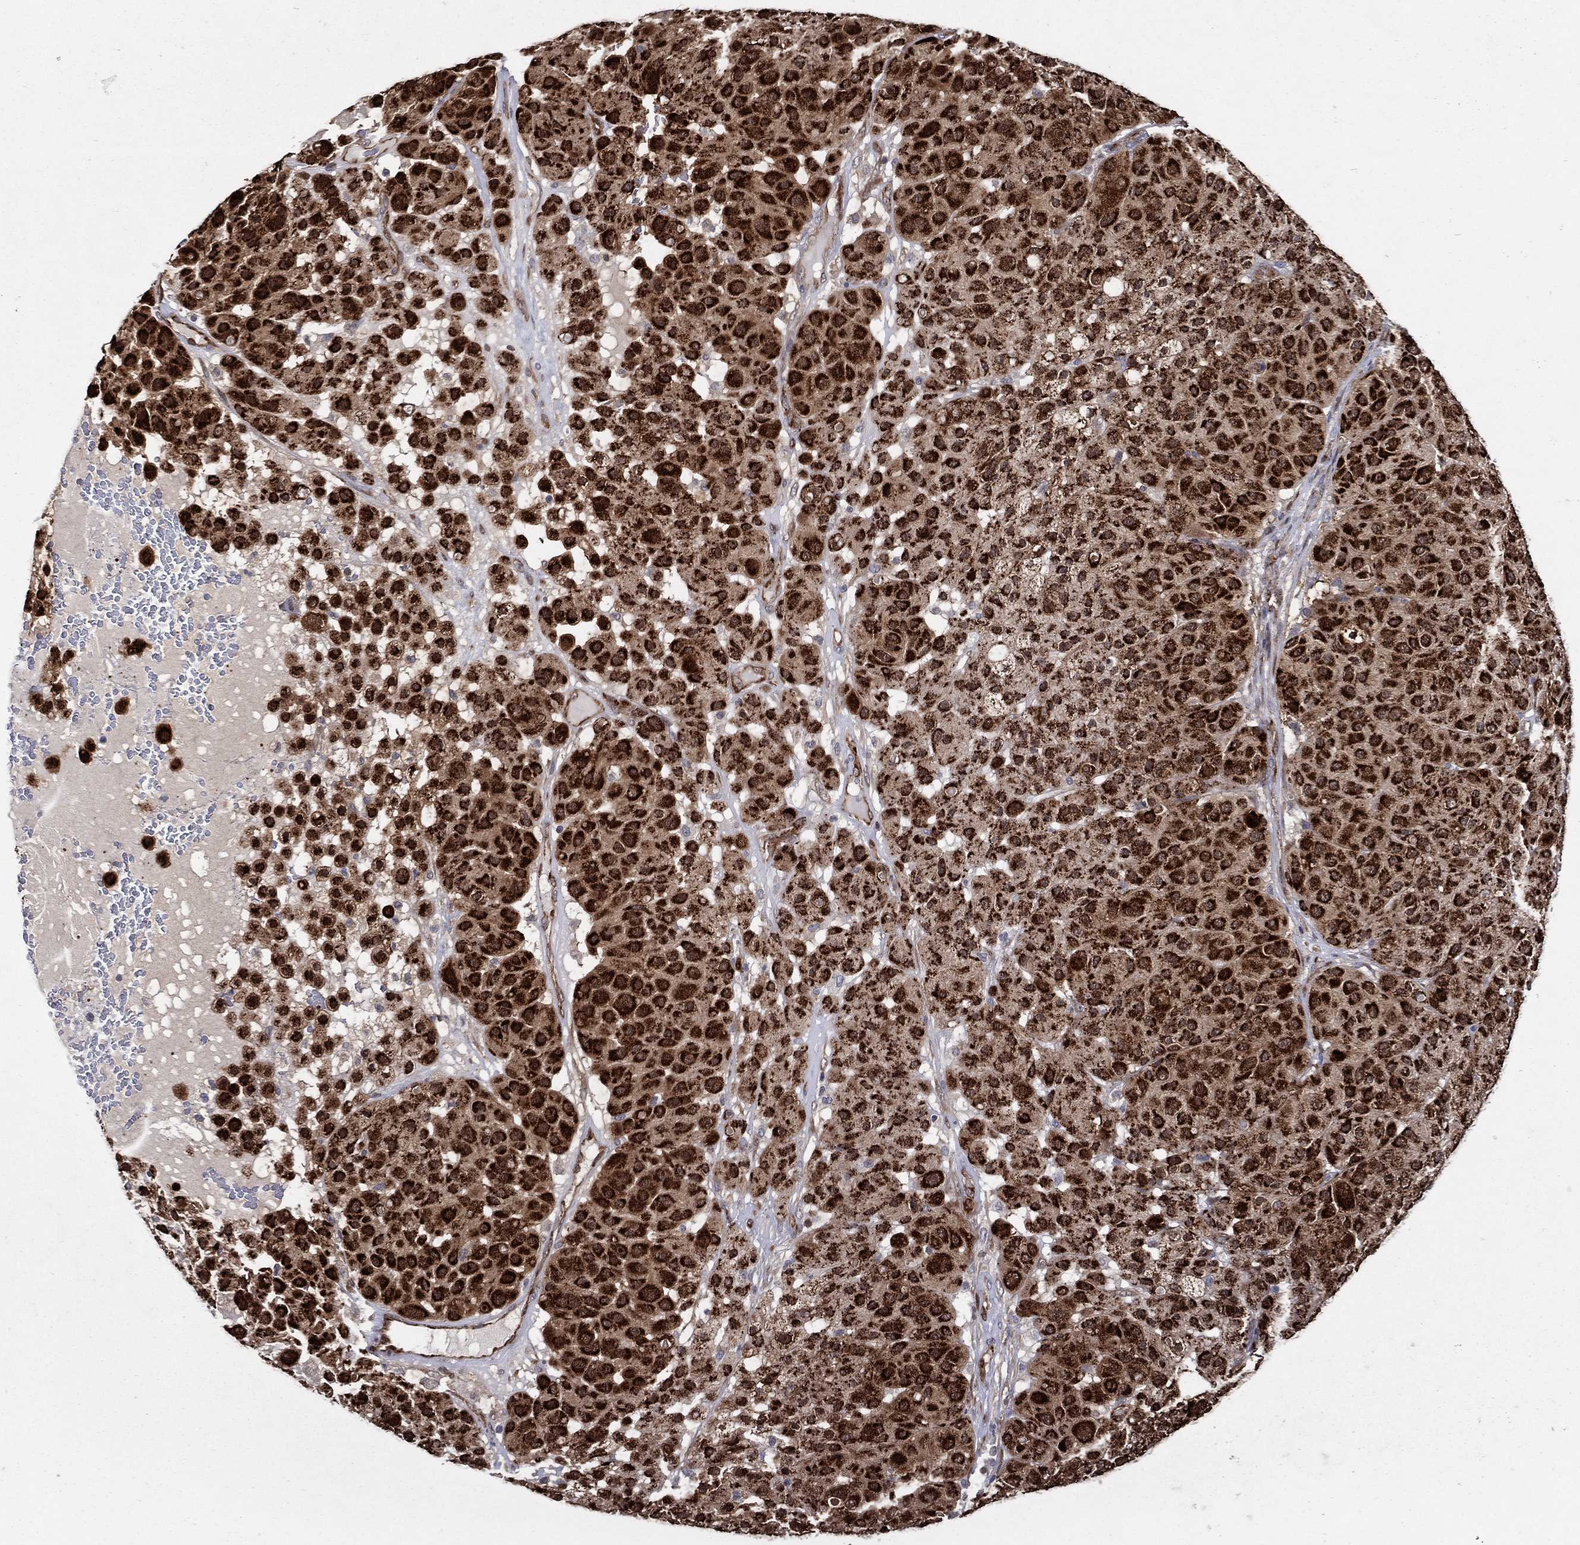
{"staining": {"intensity": "strong", "quantity": ">75%", "location": "cytoplasmic/membranous"}, "tissue": "melanoma", "cell_type": "Tumor cells", "image_type": "cancer", "snomed": [{"axis": "morphology", "description": "Malignant melanoma, Metastatic site"}, {"axis": "topography", "description": "Smooth muscle"}], "caption": "A high-resolution micrograph shows immunohistochemistry (IHC) staining of malignant melanoma (metastatic site), which exhibits strong cytoplasmic/membranous staining in approximately >75% of tumor cells.", "gene": "ARHGAP11A", "patient": {"sex": "male", "age": 41}}